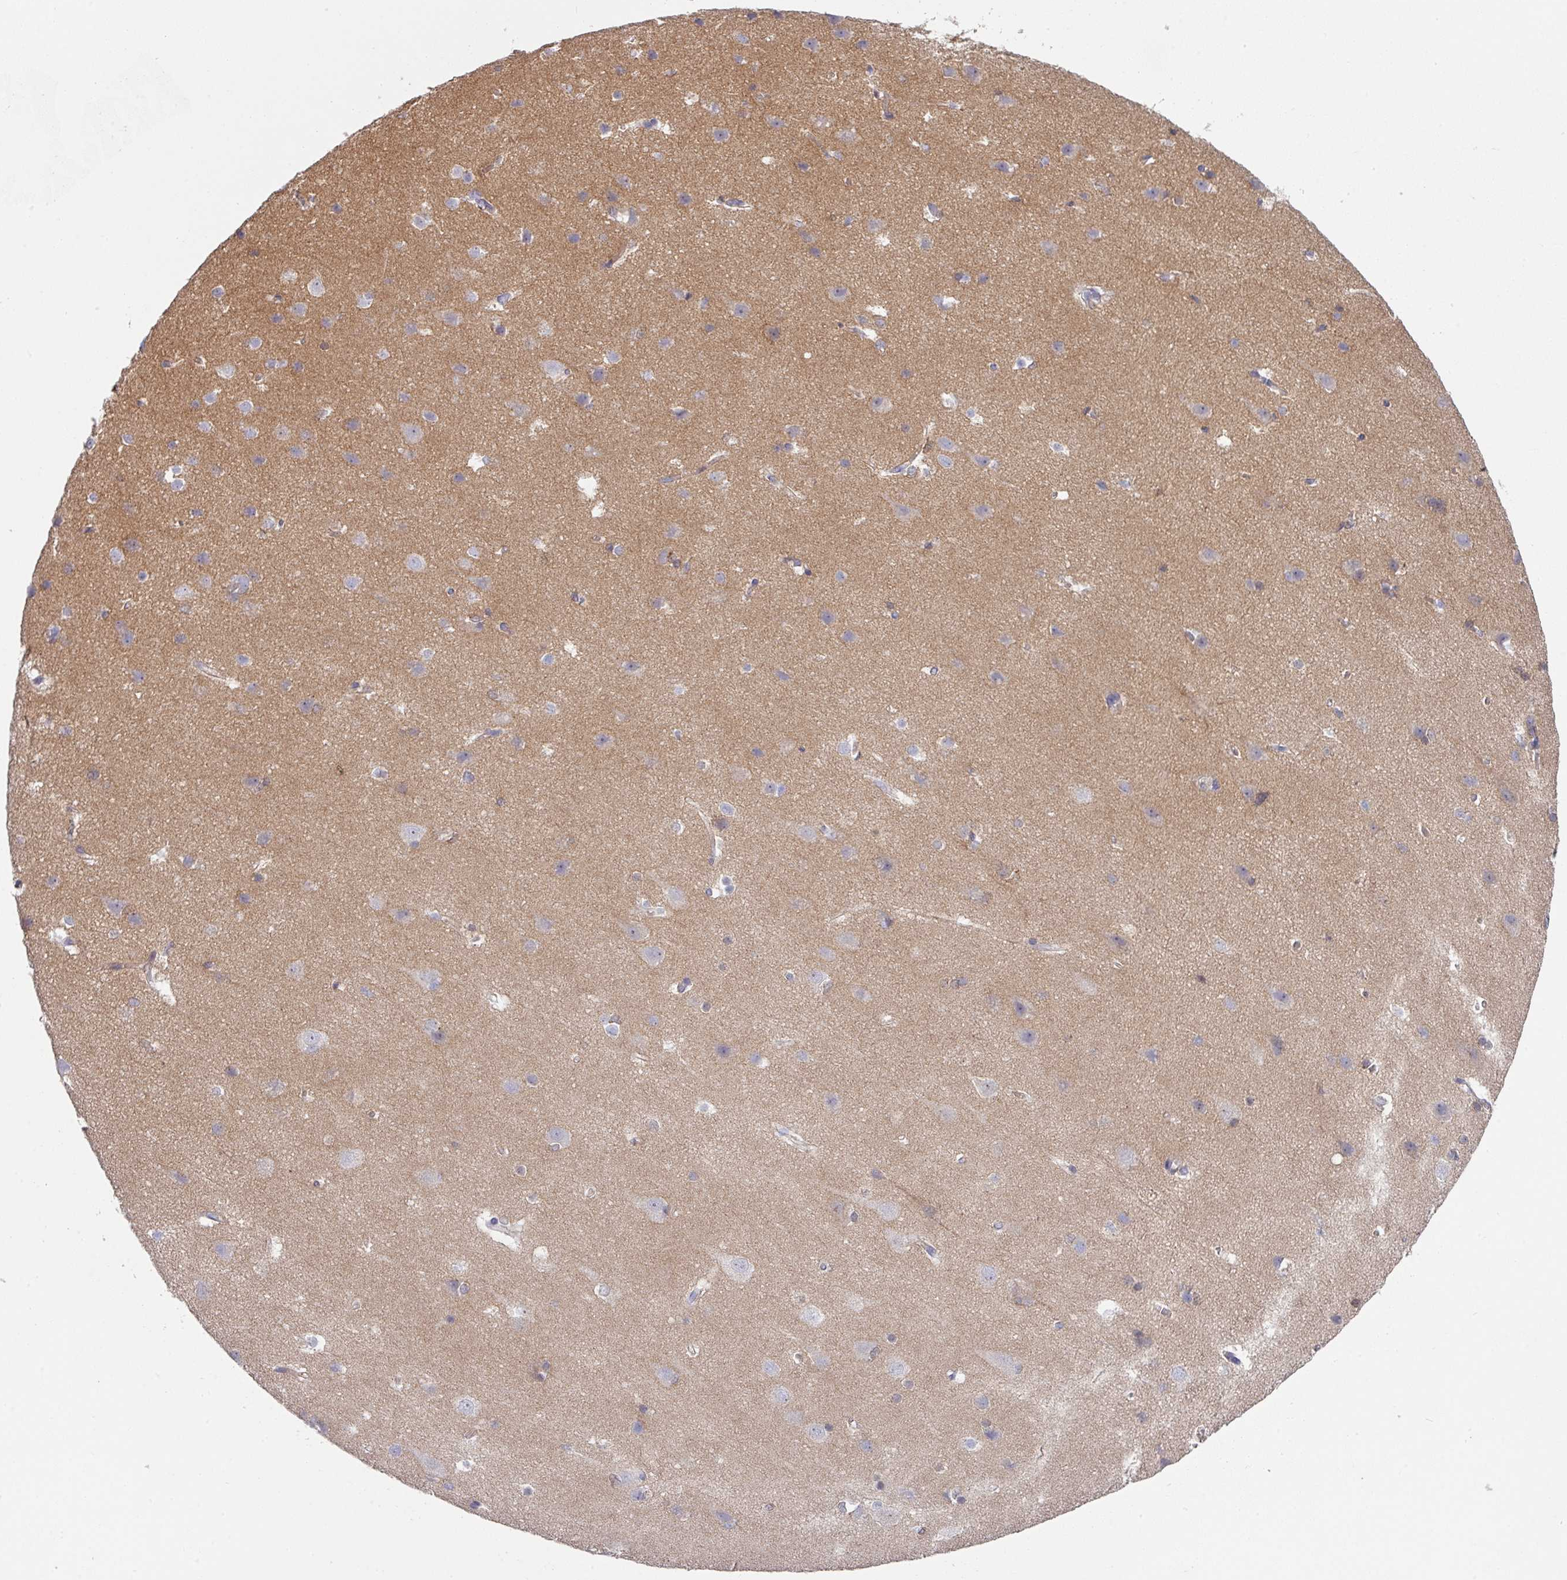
{"staining": {"intensity": "negative", "quantity": "none", "location": "none"}, "tissue": "cerebral cortex", "cell_type": "Endothelial cells", "image_type": "normal", "snomed": [{"axis": "morphology", "description": "Normal tissue, NOS"}, {"axis": "topography", "description": "Cerebral cortex"}], "caption": "Protein analysis of normal cerebral cortex displays no significant expression in endothelial cells. Brightfield microscopy of IHC stained with DAB (3,3'-diaminobenzidine) (brown) and hematoxylin (blue), captured at high magnification.", "gene": "DCAF12L1", "patient": {"sex": "male", "age": 37}}